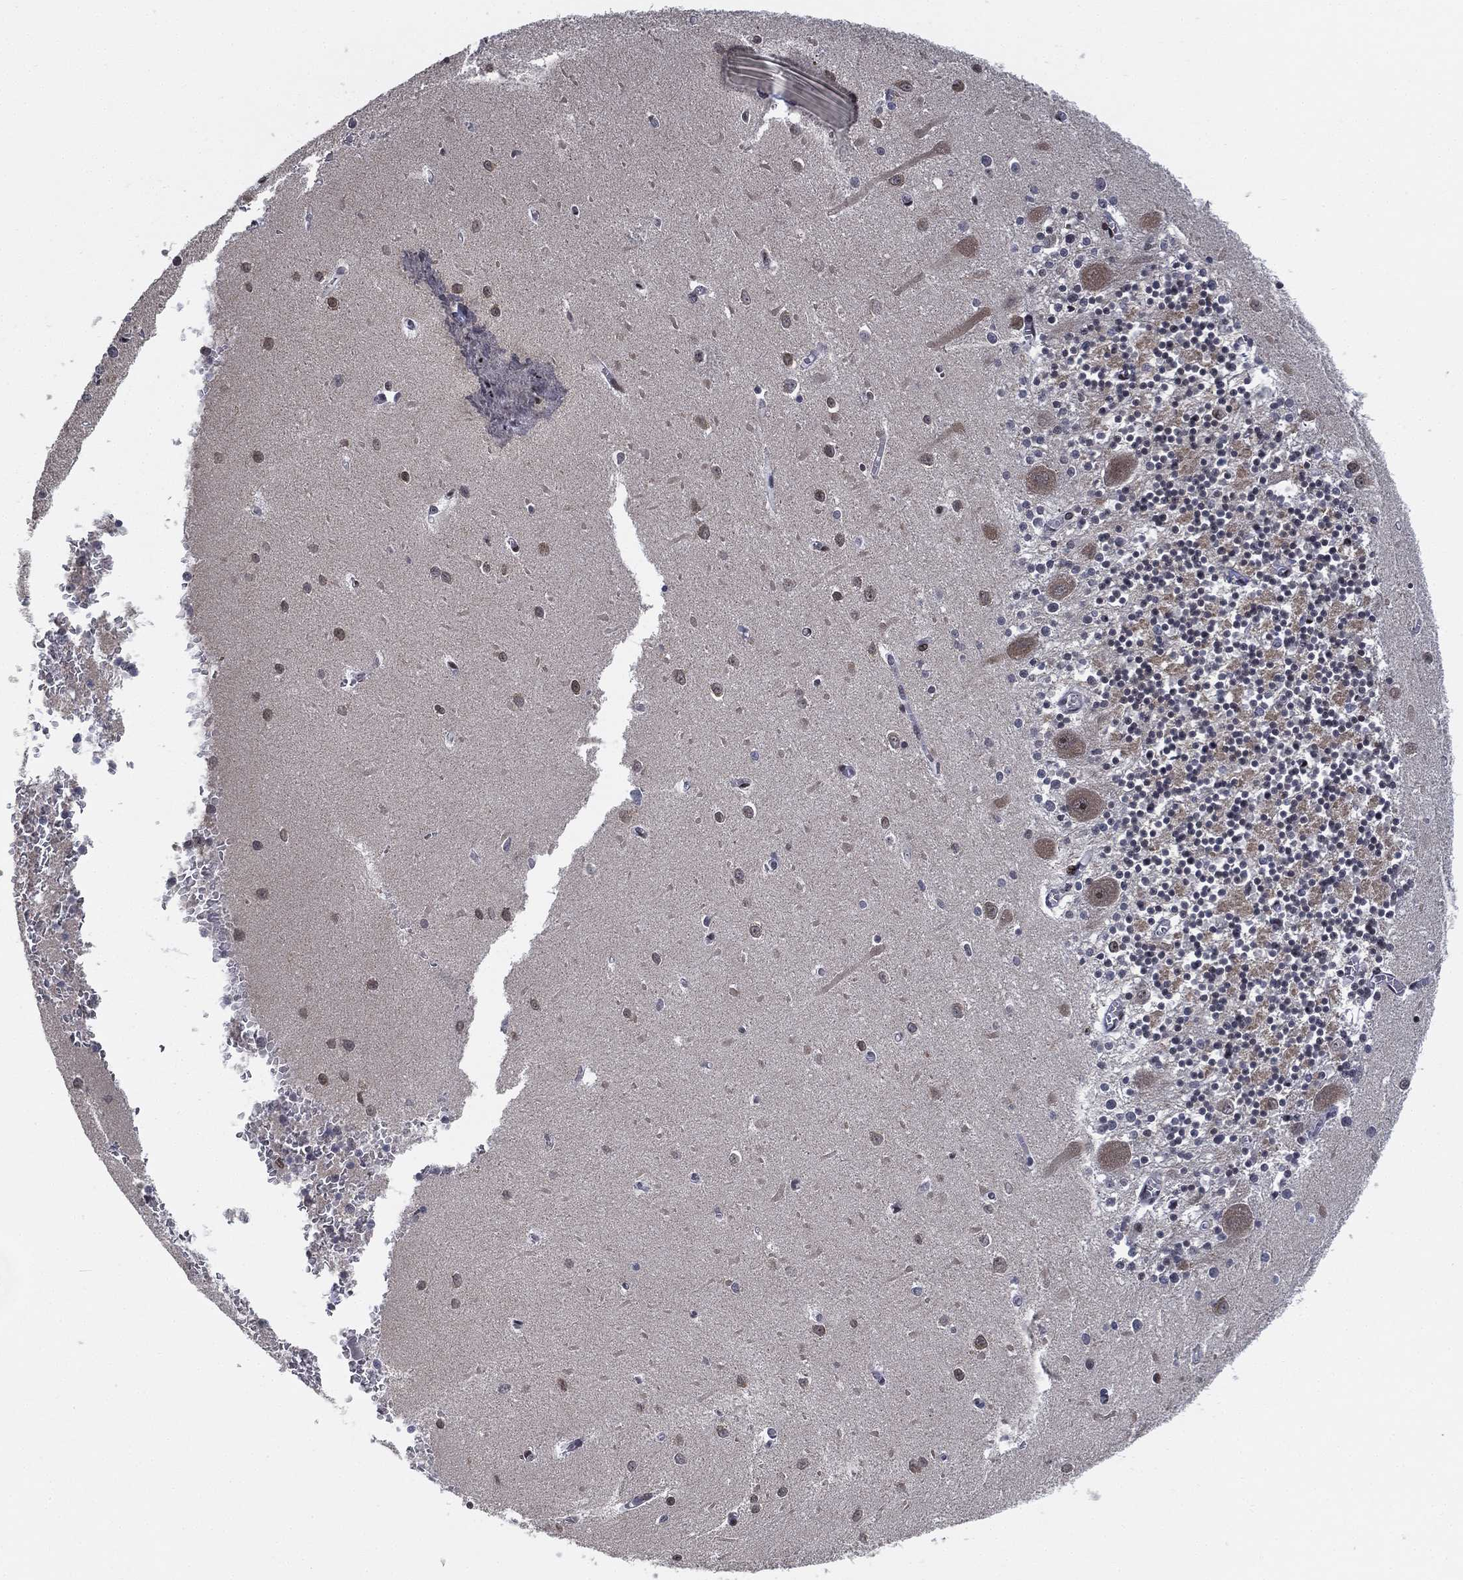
{"staining": {"intensity": "negative", "quantity": "none", "location": "none"}, "tissue": "cerebellum", "cell_type": "Cells in granular layer", "image_type": "normal", "snomed": [{"axis": "morphology", "description": "Normal tissue, NOS"}, {"axis": "topography", "description": "Cerebellum"}], "caption": "This is an IHC micrograph of benign human cerebellum. There is no positivity in cells in granular layer.", "gene": "ZSCAN30", "patient": {"sex": "female", "age": 64}}